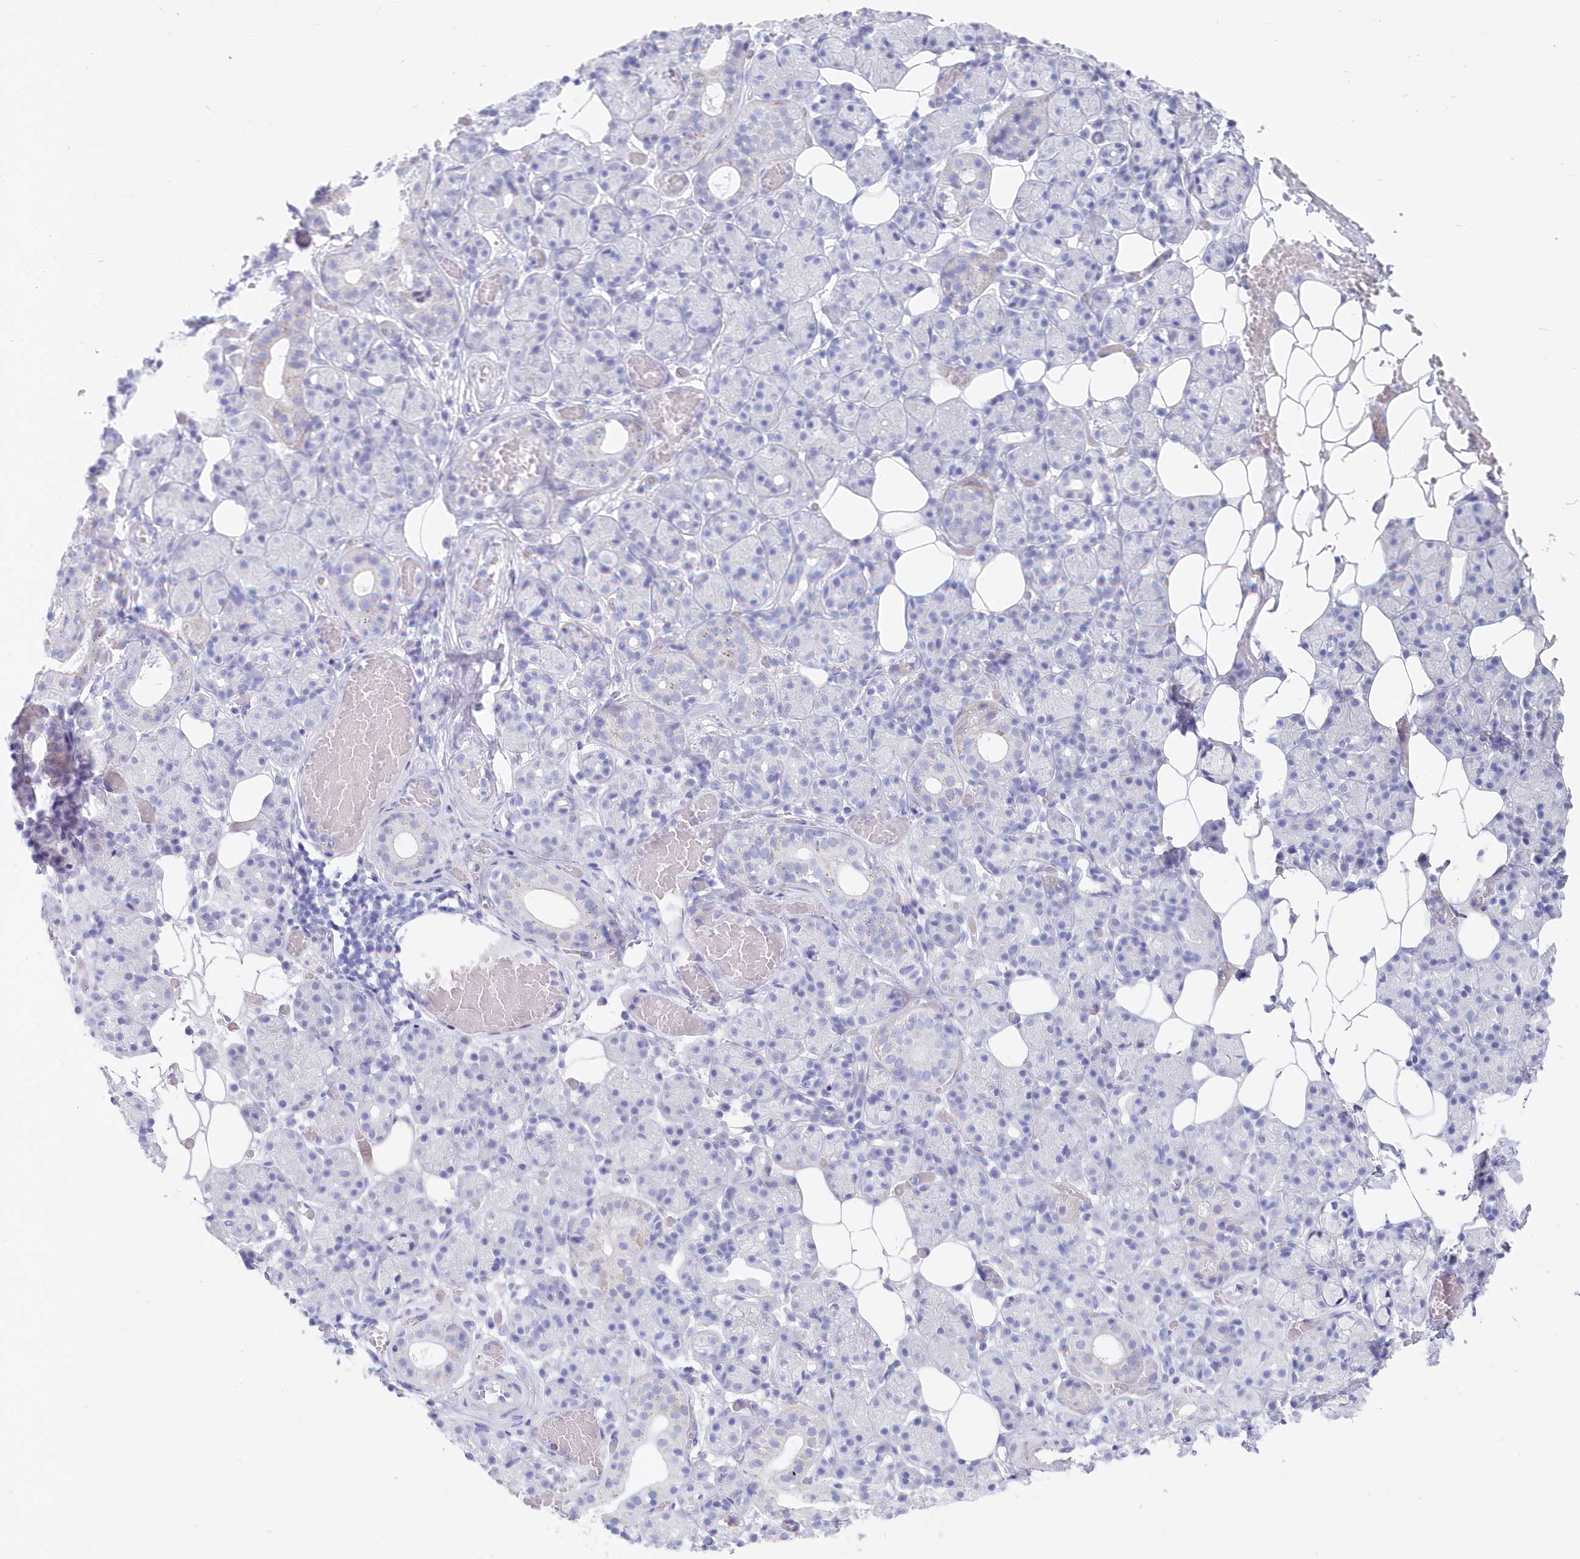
{"staining": {"intensity": "negative", "quantity": "none", "location": "none"}, "tissue": "salivary gland", "cell_type": "Glandular cells", "image_type": "normal", "snomed": [{"axis": "morphology", "description": "Normal tissue, NOS"}, {"axis": "topography", "description": "Salivary gland"}], "caption": "Immunohistochemical staining of benign human salivary gland exhibits no significant staining in glandular cells. (DAB (3,3'-diaminobenzidine) IHC with hematoxylin counter stain).", "gene": "CSNK1G2", "patient": {"sex": "male", "age": 63}}